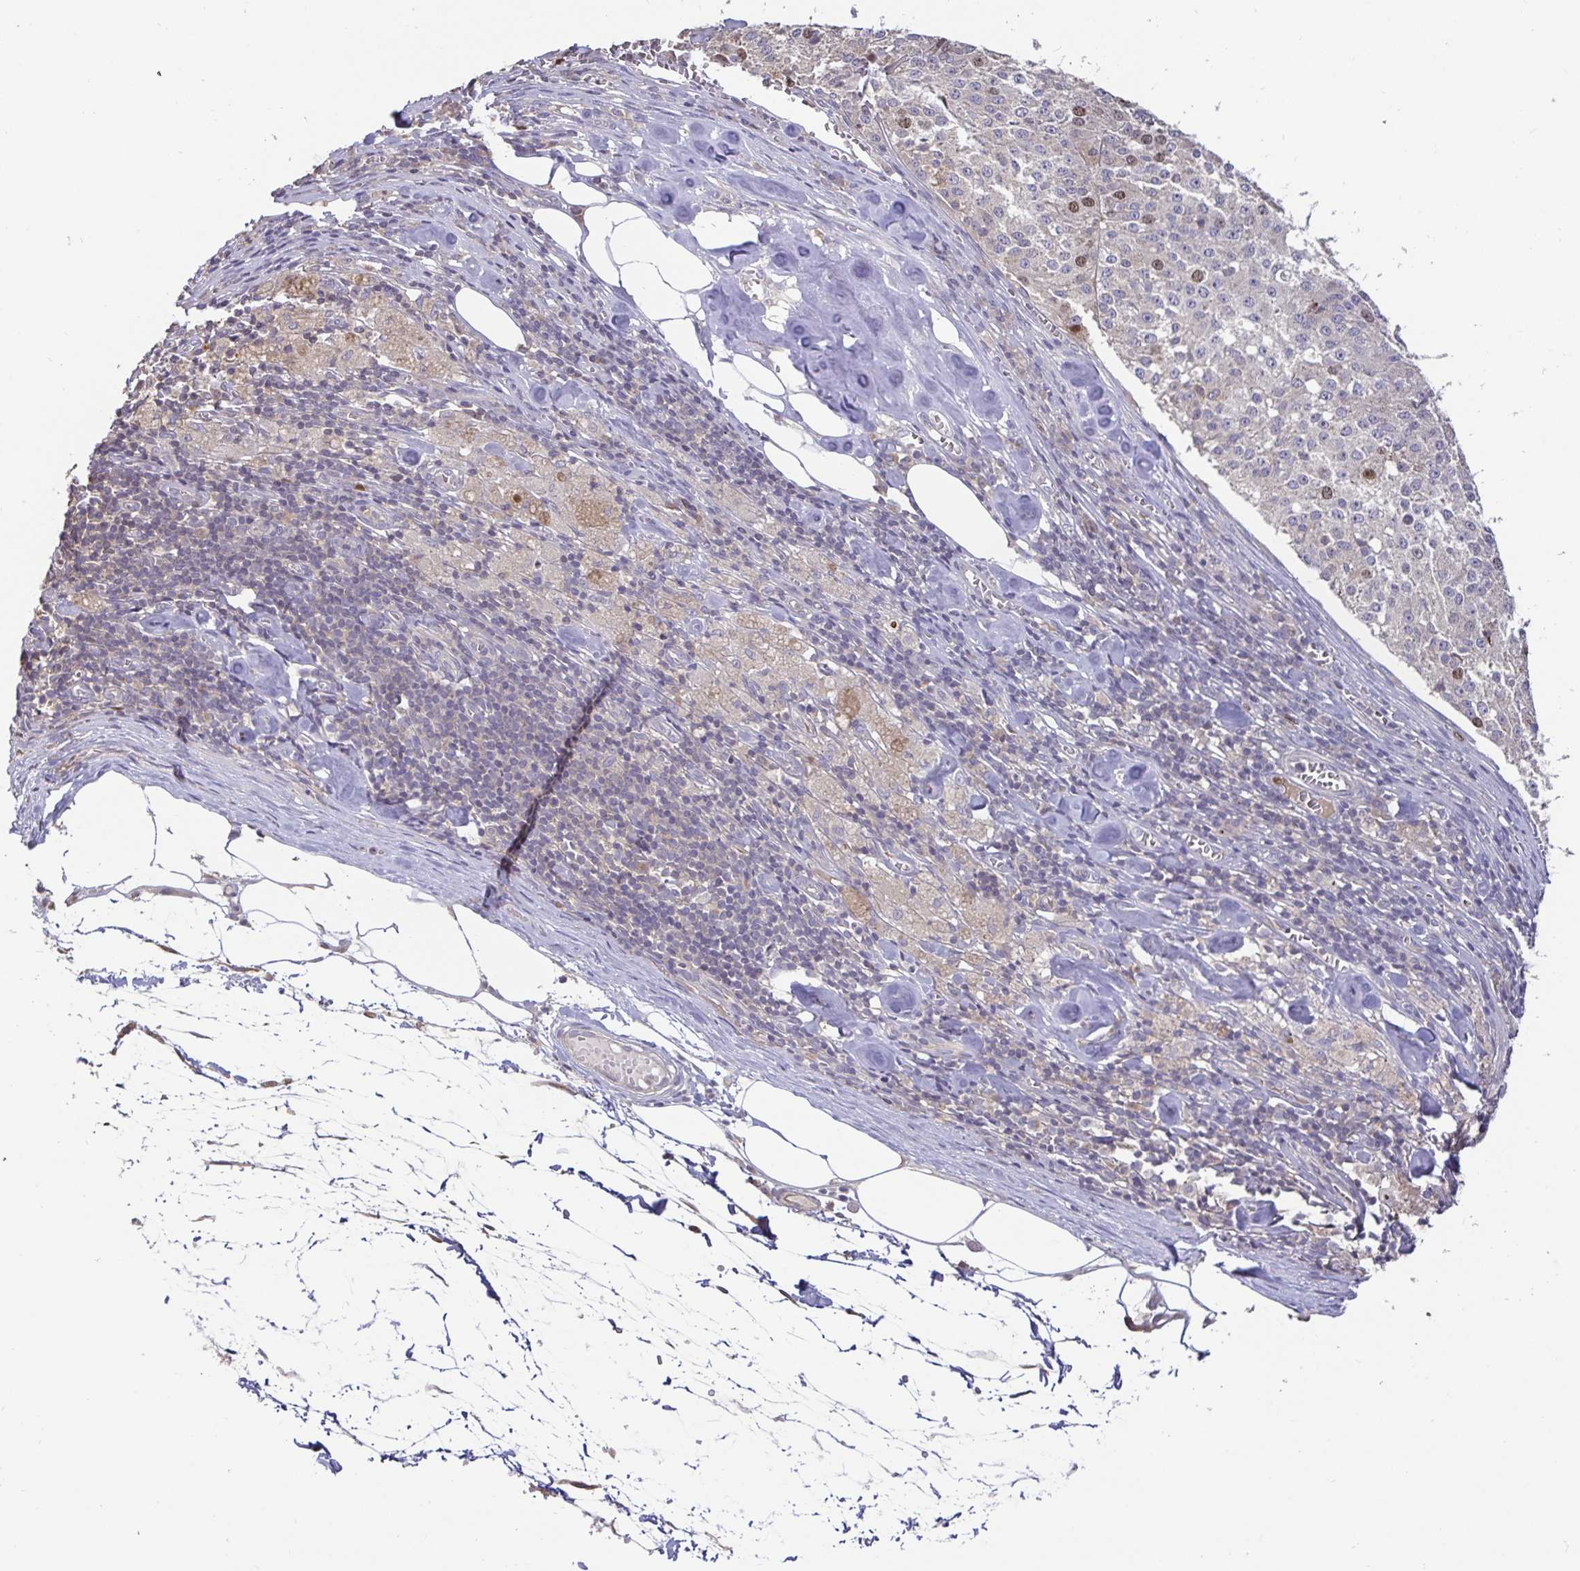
{"staining": {"intensity": "moderate", "quantity": "<25%", "location": "nuclear"}, "tissue": "melanoma", "cell_type": "Tumor cells", "image_type": "cancer", "snomed": [{"axis": "morphology", "description": "Malignant melanoma, Metastatic site"}, {"axis": "topography", "description": "Lymph node"}], "caption": "Immunohistochemistry photomicrograph of melanoma stained for a protein (brown), which displays low levels of moderate nuclear expression in approximately <25% of tumor cells.", "gene": "ANLN", "patient": {"sex": "female", "age": 64}}